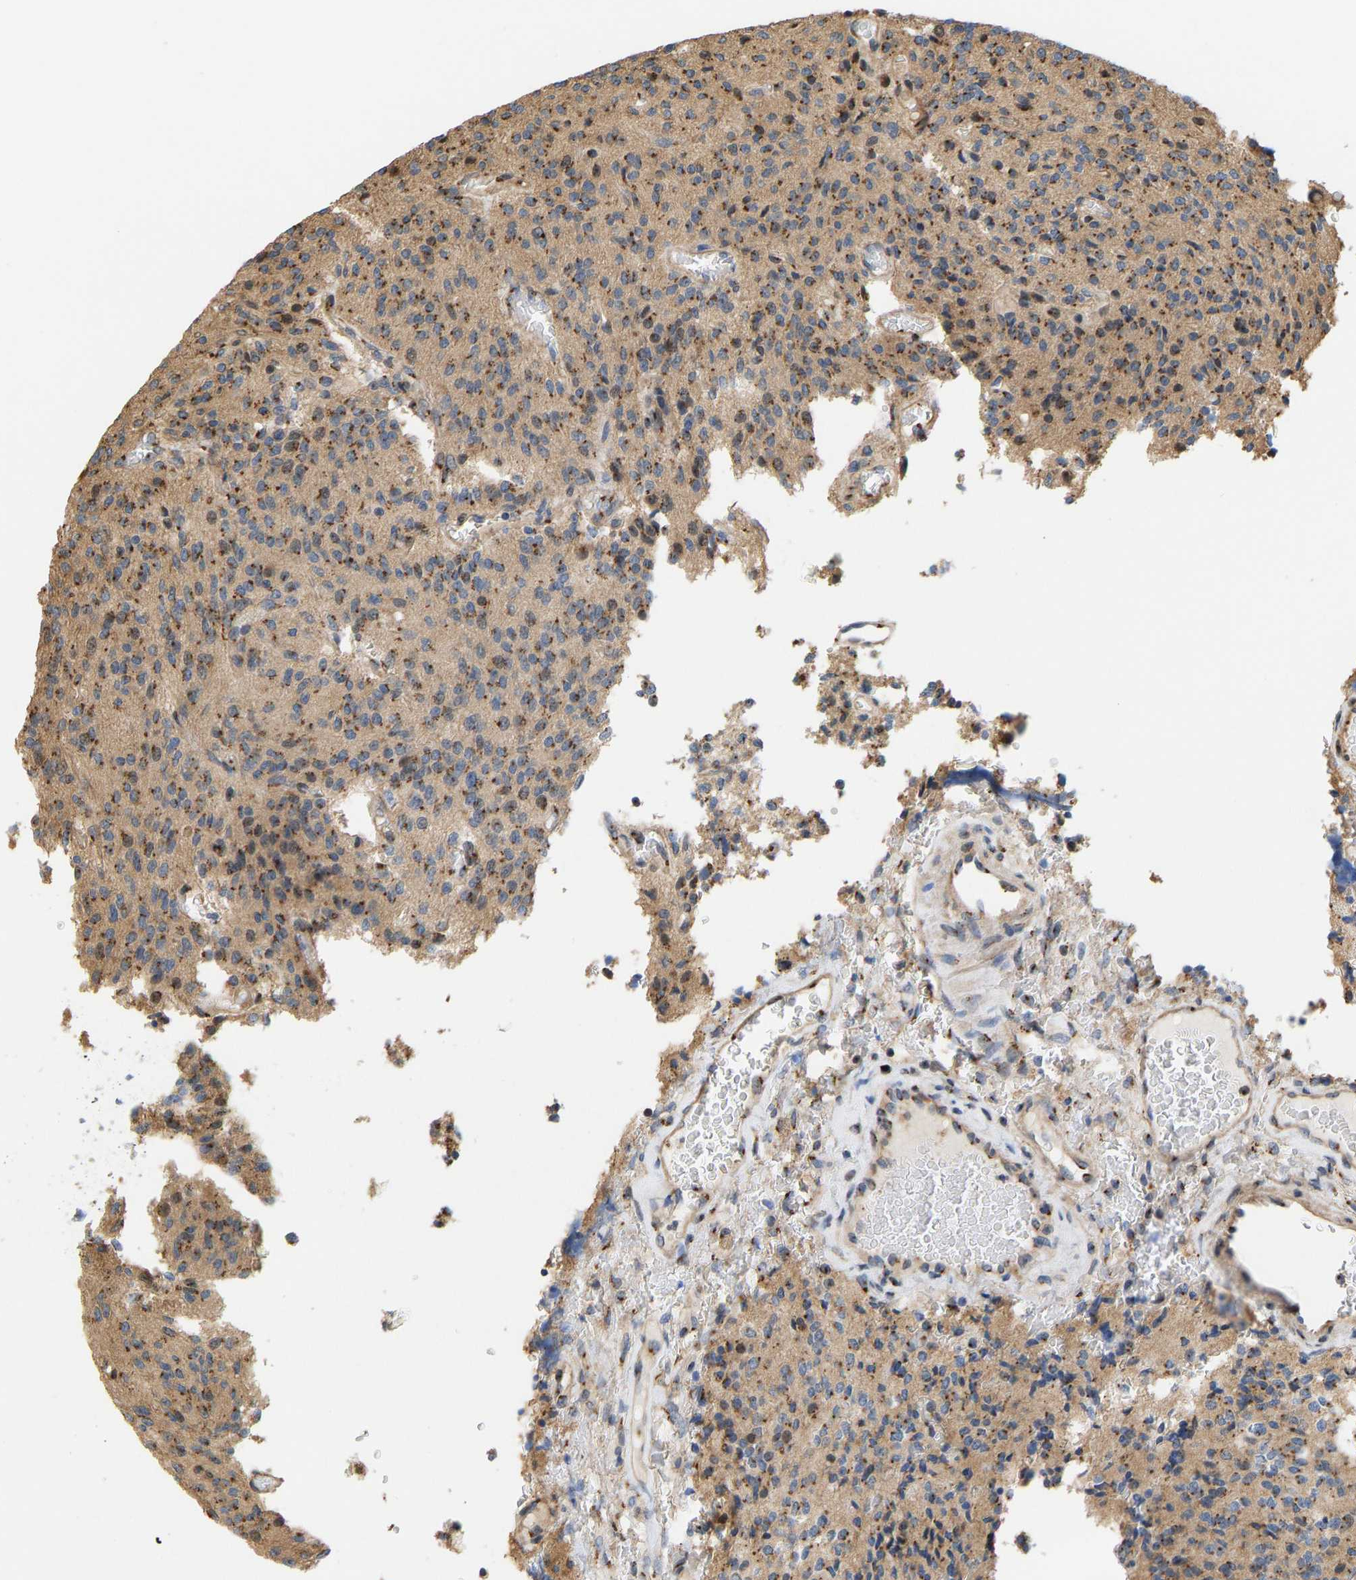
{"staining": {"intensity": "moderate", "quantity": ">75%", "location": "cytoplasmic/membranous"}, "tissue": "glioma", "cell_type": "Tumor cells", "image_type": "cancer", "snomed": [{"axis": "morphology", "description": "Glioma, malignant, High grade"}, {"axis": "topography", "description": "Brain"}], "caption": "Immunohistochemistry (IHC) photomicrograph of neoplastic tissue: human glioma stained using immunohistochemistry exhibits medium levels of moderate protein expression localized specifically in the cytoplasmic/membranous of tumor cells, appearing as a cytoplasmic/membranous brown color.", "gene": "YIPF4", "patient": {"sex": "male", "age": 34}}